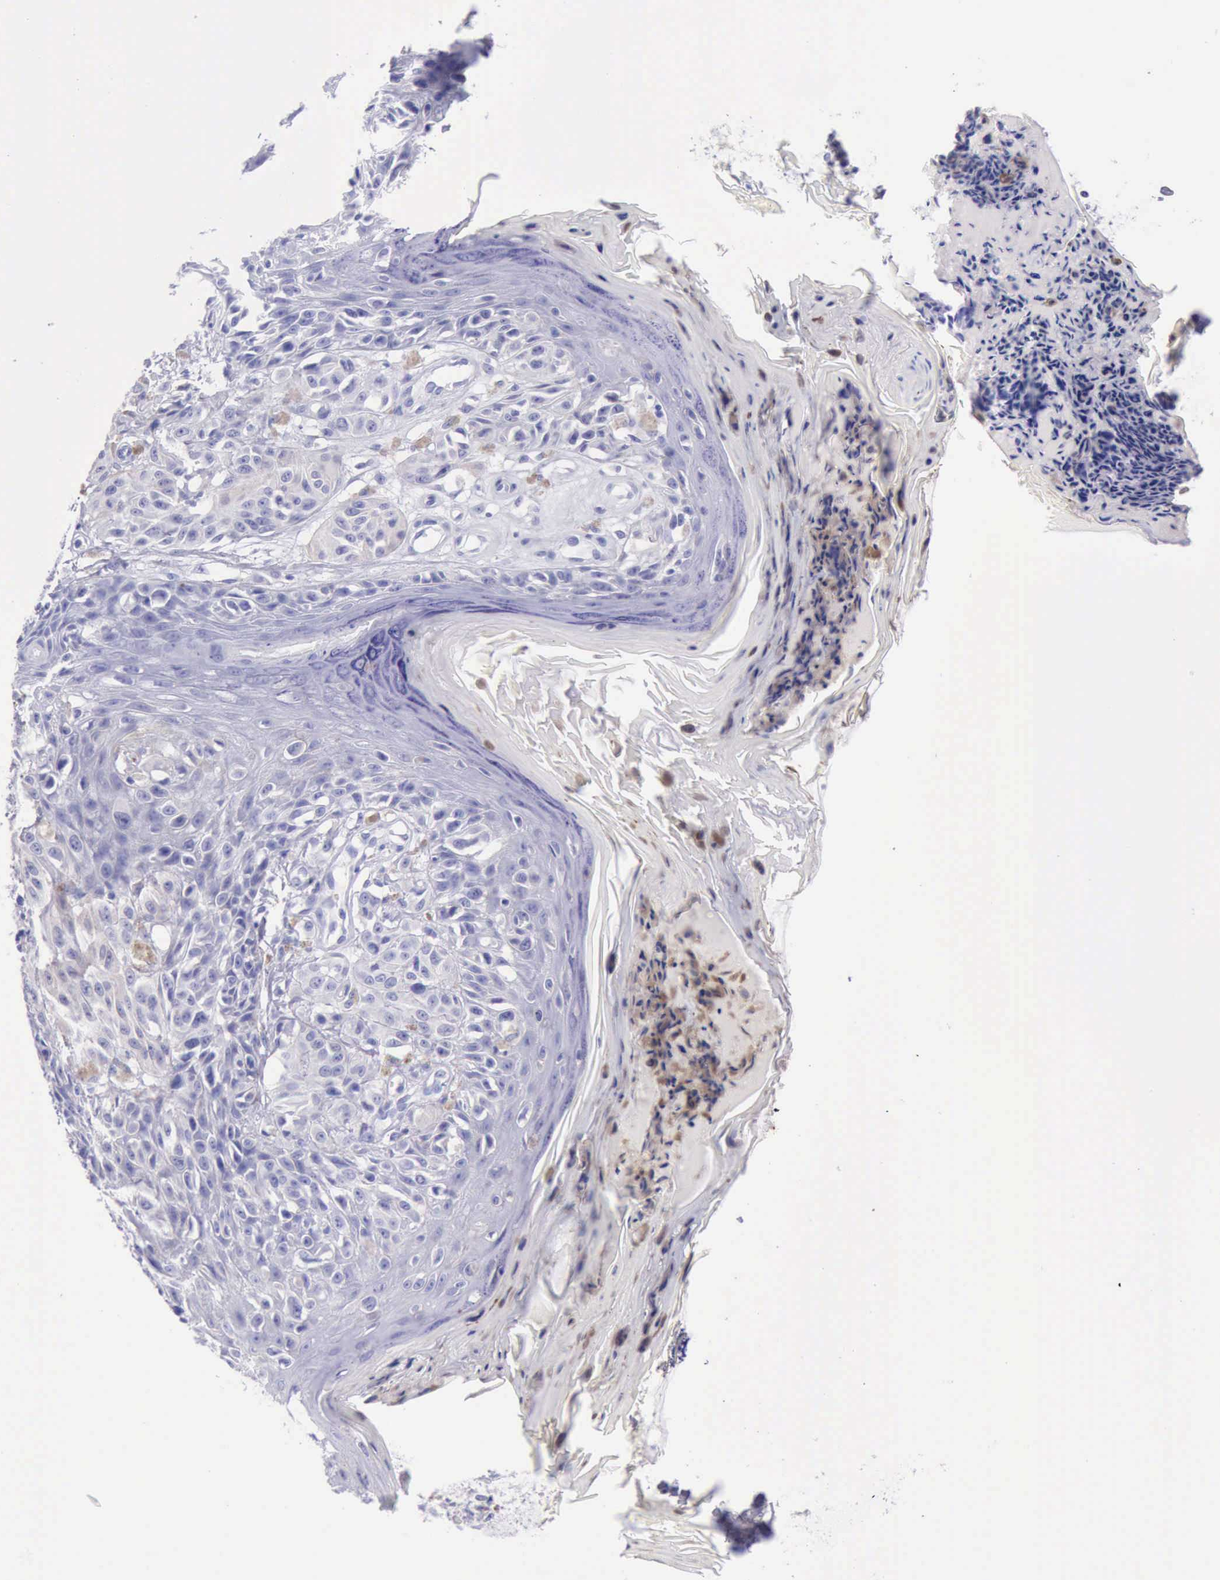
{"staining": {"intensity": "negative", "quantity": "none", "location": "none"}, "tissue": "melanoma", "cell_type": "Tumor cells", "image_type": "cancer", "snomed": [{"axis": "morphology", "description": "Malignant melanoma, NOS"}, {"axis": "topography", "description": "Skin"}], "caption": "This histopathology image is of malignant melanoma stained with immunohistochemistry to label a protein in brown with the nuclei are counter-stained blue. There is no positivity in tumor cells.", "gene": "KRT8", "patient": {"sex": "female", "age": 77}}